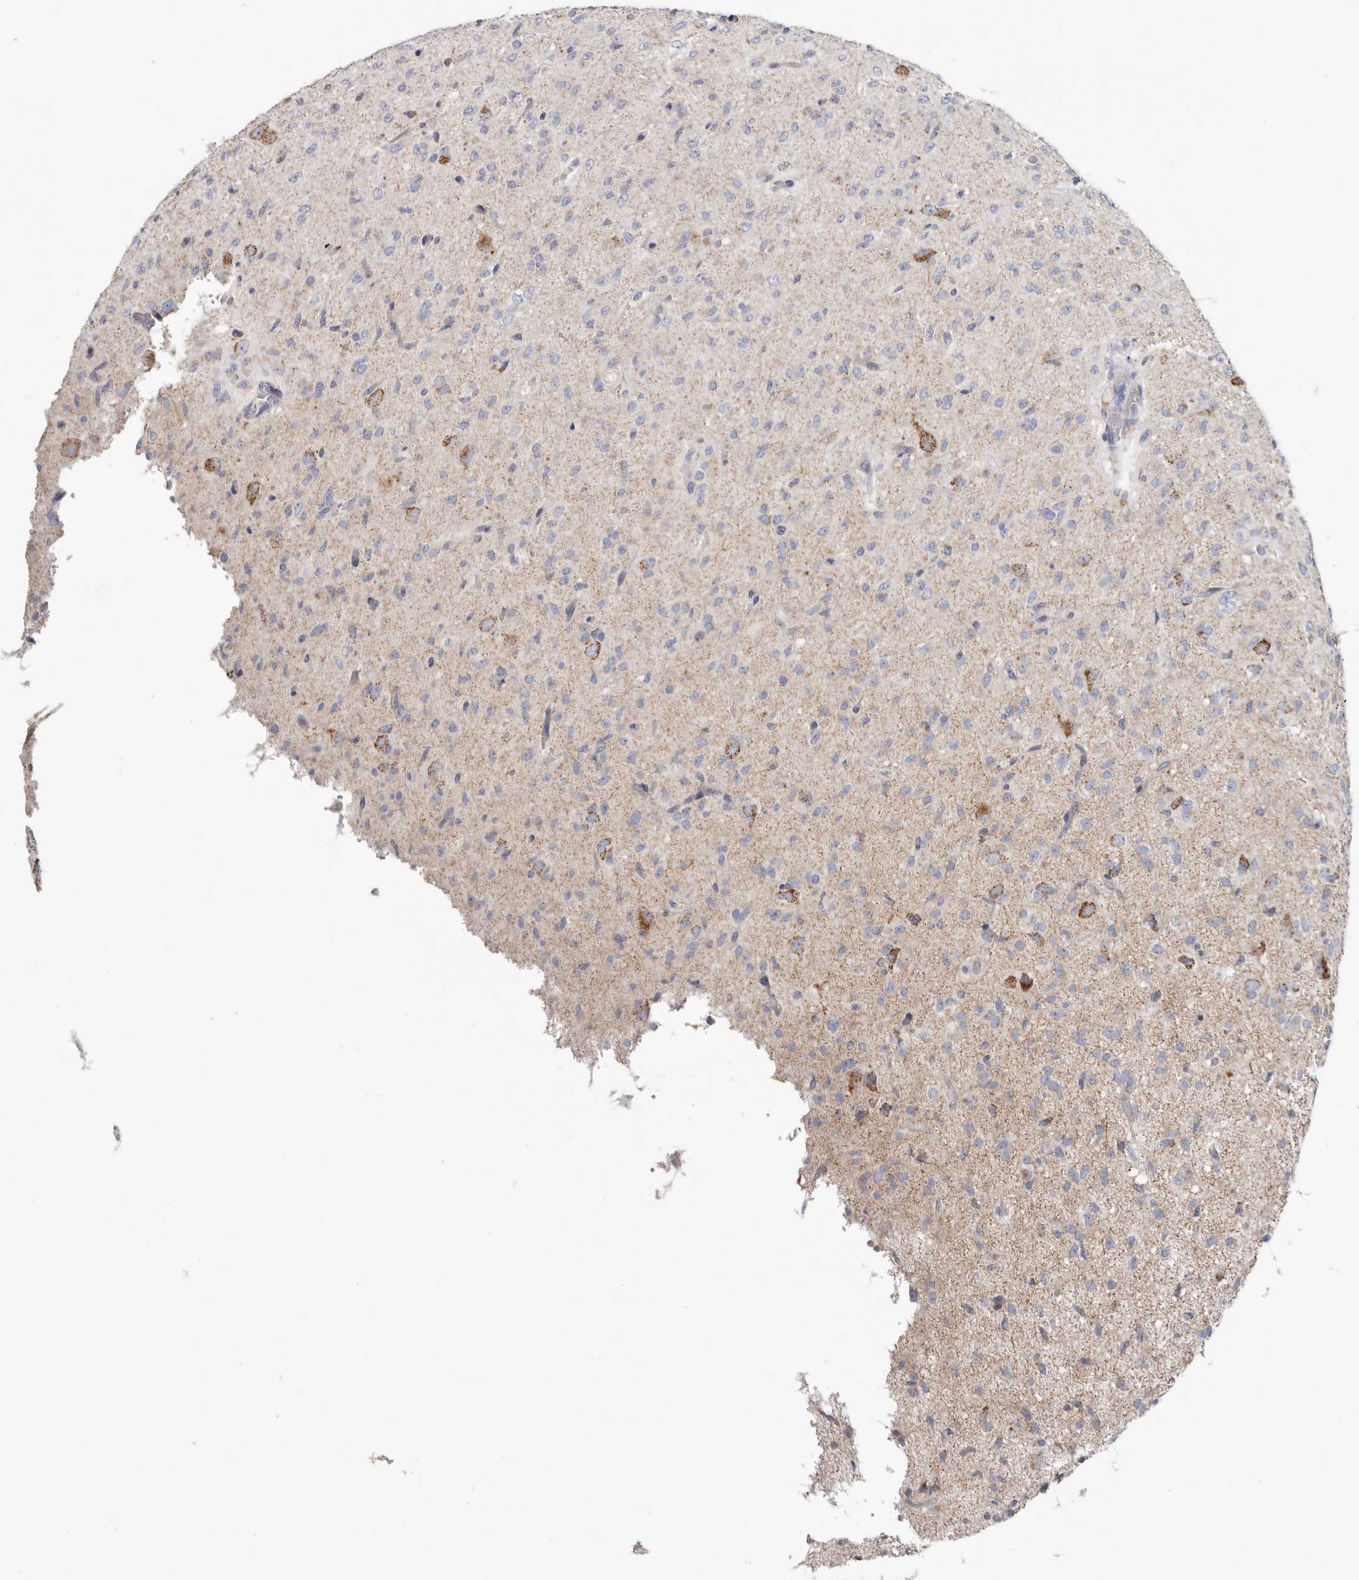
{"staining": {"intensity": "negative", "quantity": "none", "location": "none"}, "tissue": "glioma", "cell_type": "Tumor cells", "image_type": "cancer", "snomed": [{"axis": "morphology", "description": "Glioma, malignant, High grade"}, {"axis": "topography", "description": "Brain"}], "caption": "Histopathology image shows no protein staining in tumor cells of glioma tissue.", "gene": "RSPO2", "patient": {"sex": "female", "age": 59}}